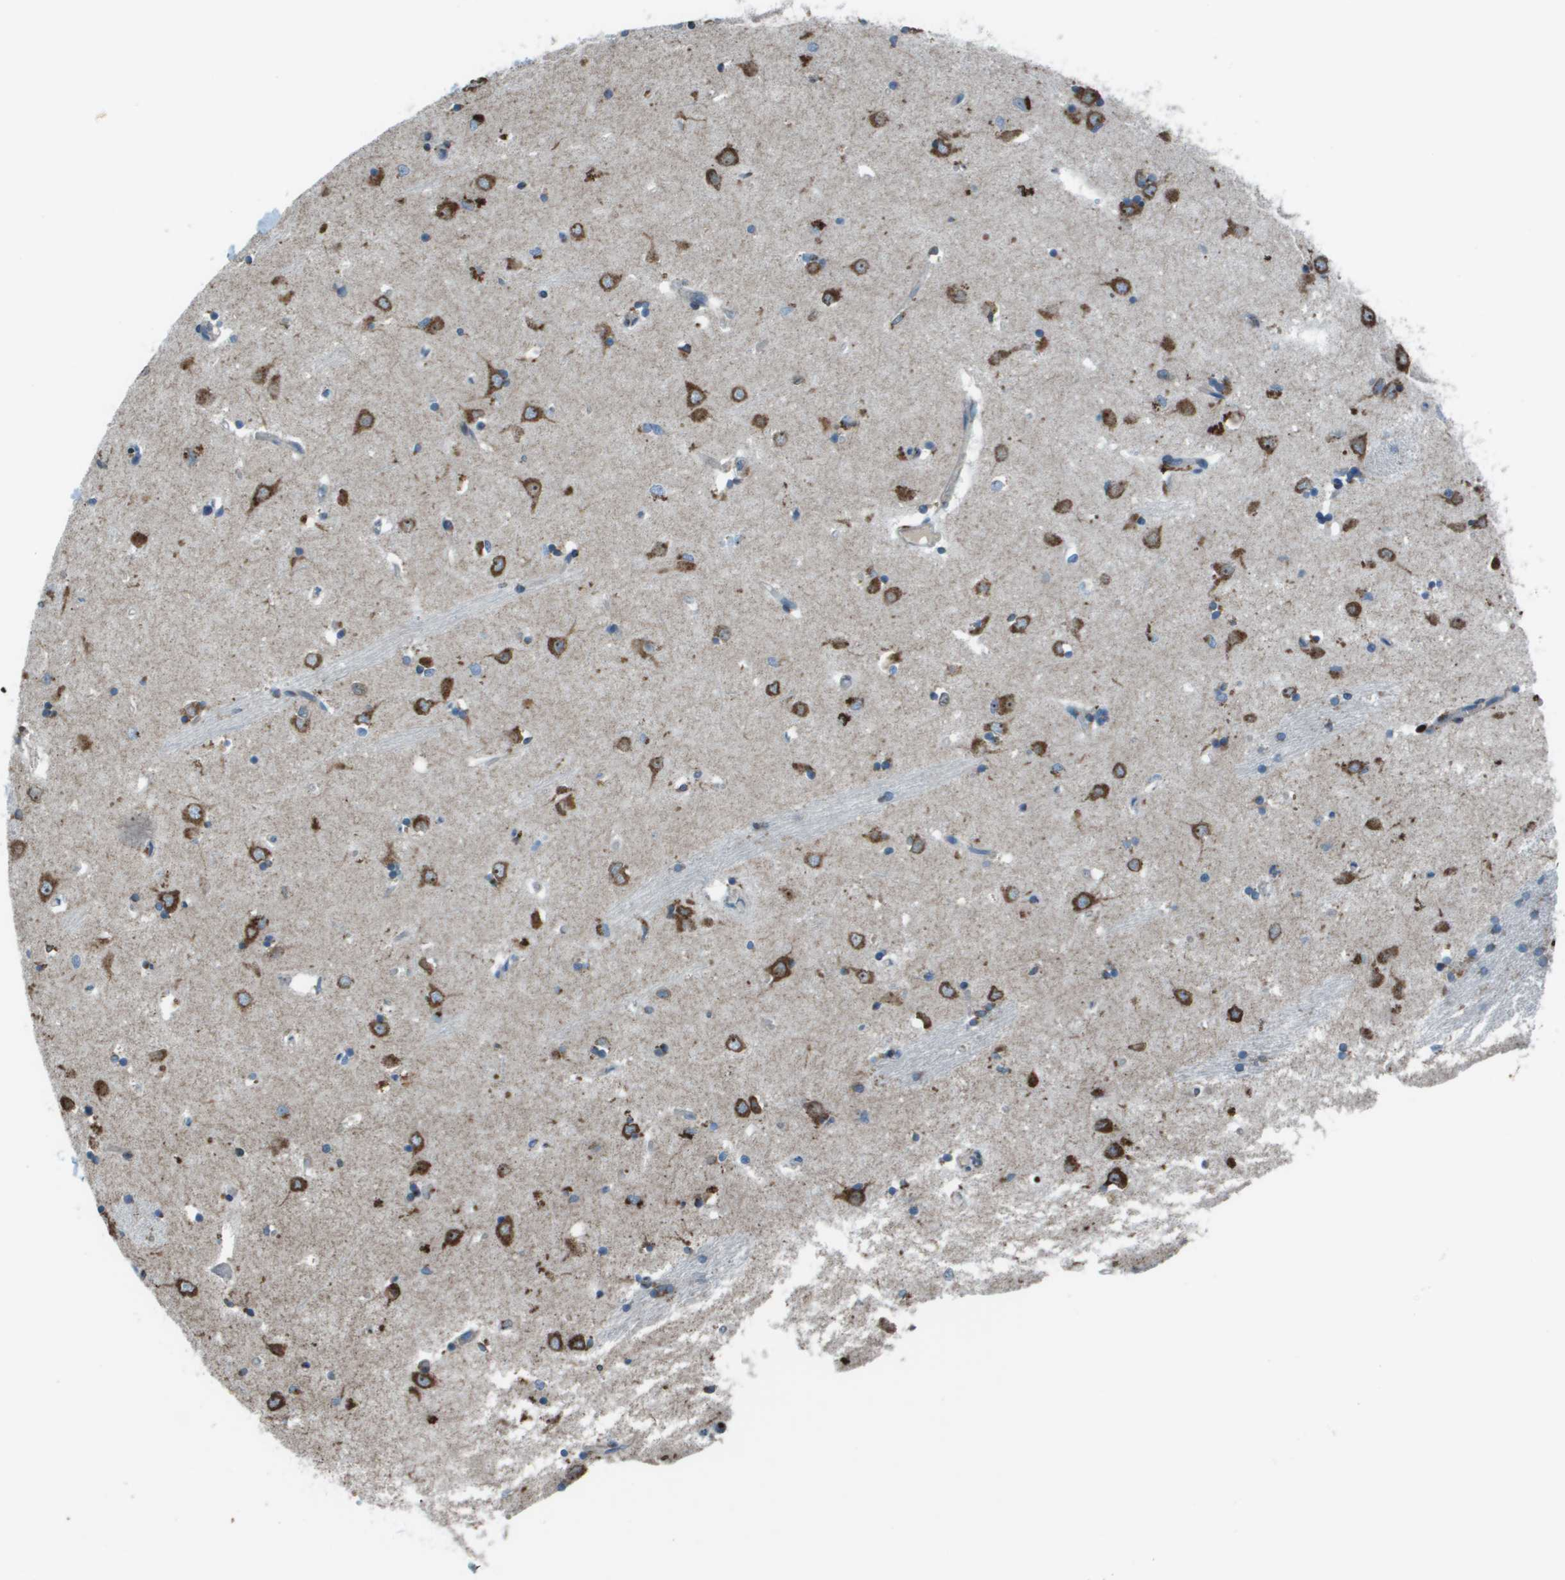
{"staining": {"intensity": "moderate", "quantity": "<25%", "location": "cytoplasmic/membranous"}, "tissue": "caudate", "cell_type": "Glial cells", "image_type": "normal", "snomed": [{"axis": "morphology", "description": "Normal tissue, NOS"}, {"axis": "topography", "description": "Lateral ventricle wall"}], "caption": "High-power microscopy captured an immunohistochemistry (IHC) micrograph of unremarkable caudate, revealing moderate cytoplasmic/membranous positivity in about <25% of glial cells.", "gene": "UTS2", "patient": {"sex": "female", "age": 19}}